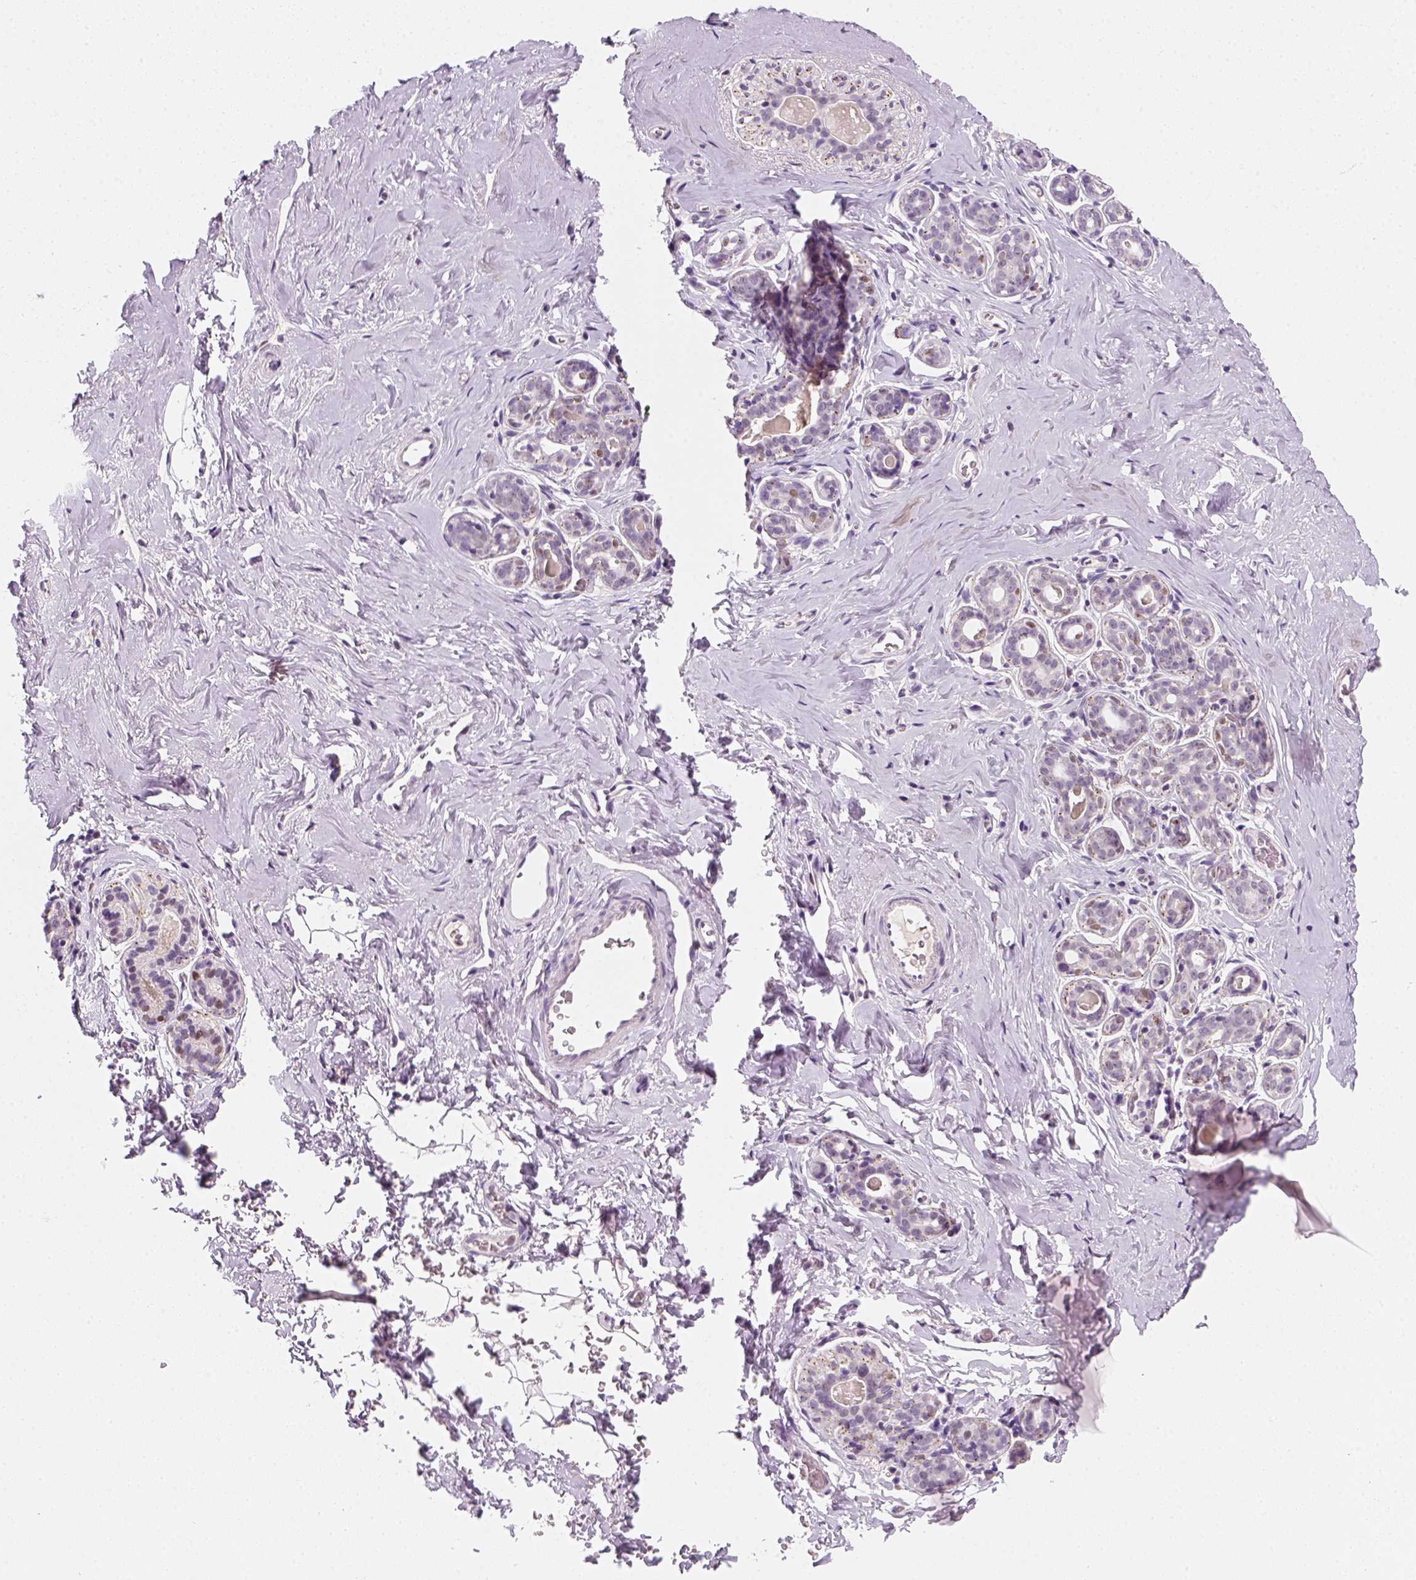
{"staining": {"intensity": "negative", "quantity": "none", "location": "none"}, "tissue": "breast", "cell_type": "Adipocytes", "image_type": "normal", "snomed": [{"axis": "morphology", "description": "Normal tissue, NOS"}, {"axis": "topography", "description": "Skin"}, {"axis": "topography", "description": "Breast"}], "caption": "IHC micrograph of benign breast: breast stained with DAB (3,3'-diaminobenzidine) shows no significant protein expression in adipocytes.", "gene": "TP53", "patient": {"sex": "female", "age": 43}}